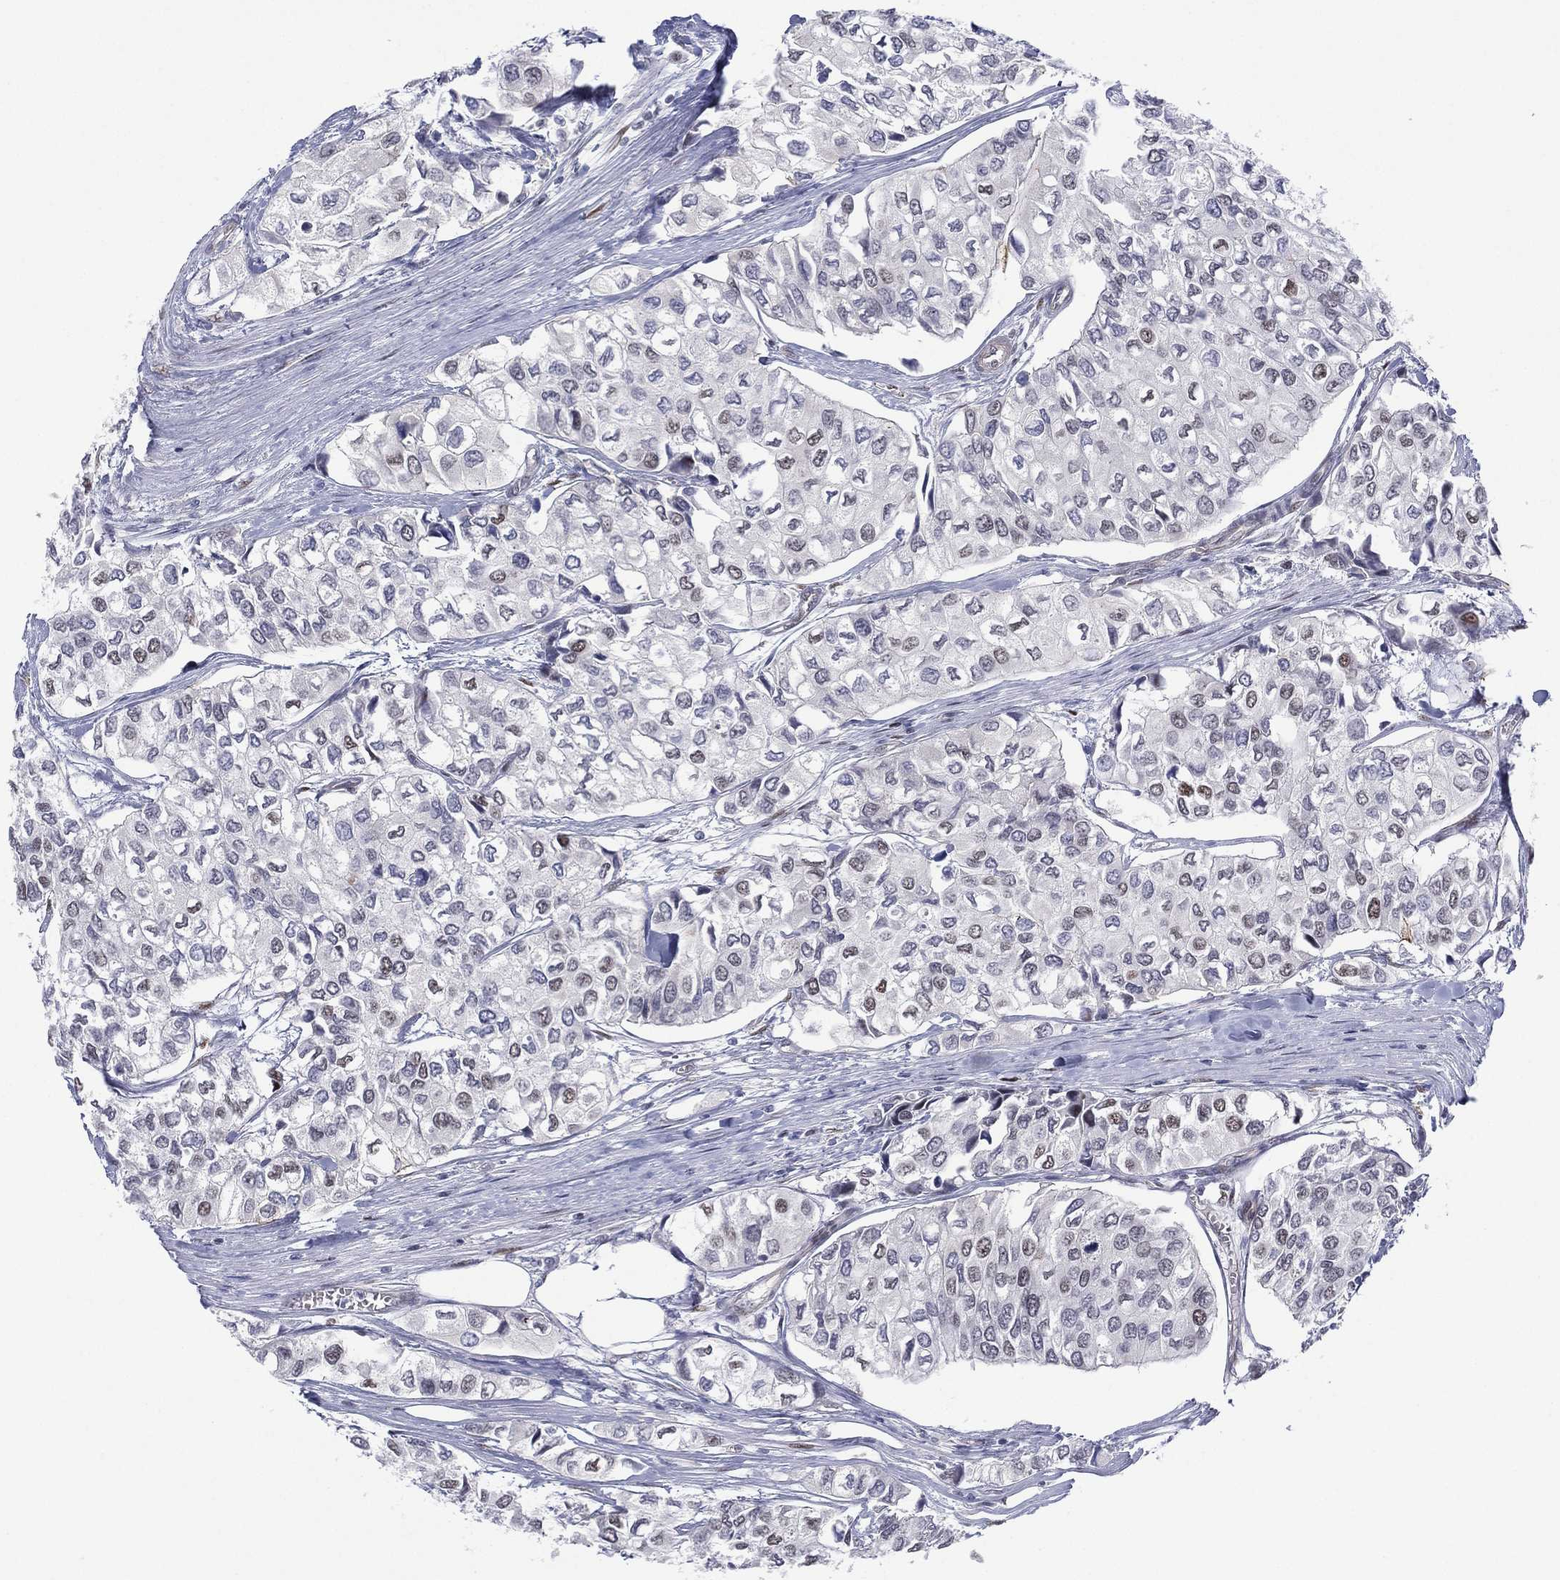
{"staining": {"intensity": "negative", "quantity": "none", "location": "none"}, "tissue": "urothelial cancer", "cell_type": "Tumor cells", "image_type": "cancer", "snomed": [{"axis": "morphology", "description": "Urothelial carcinoma, High grade"}, {"axis": "topography", "description": "Urinary bladder"}], "caption": "A high-resolution image shows immunohistochemistry (IHC) staining of urothelial carcinoma (high-grade), which demonstrates no significant expression in tumor cells. (Immunohistochemistry (ihc), brightfield microscopy, high magnification).", "gene": "GSE1", "patient": {"sex": "male", "age": 73}}